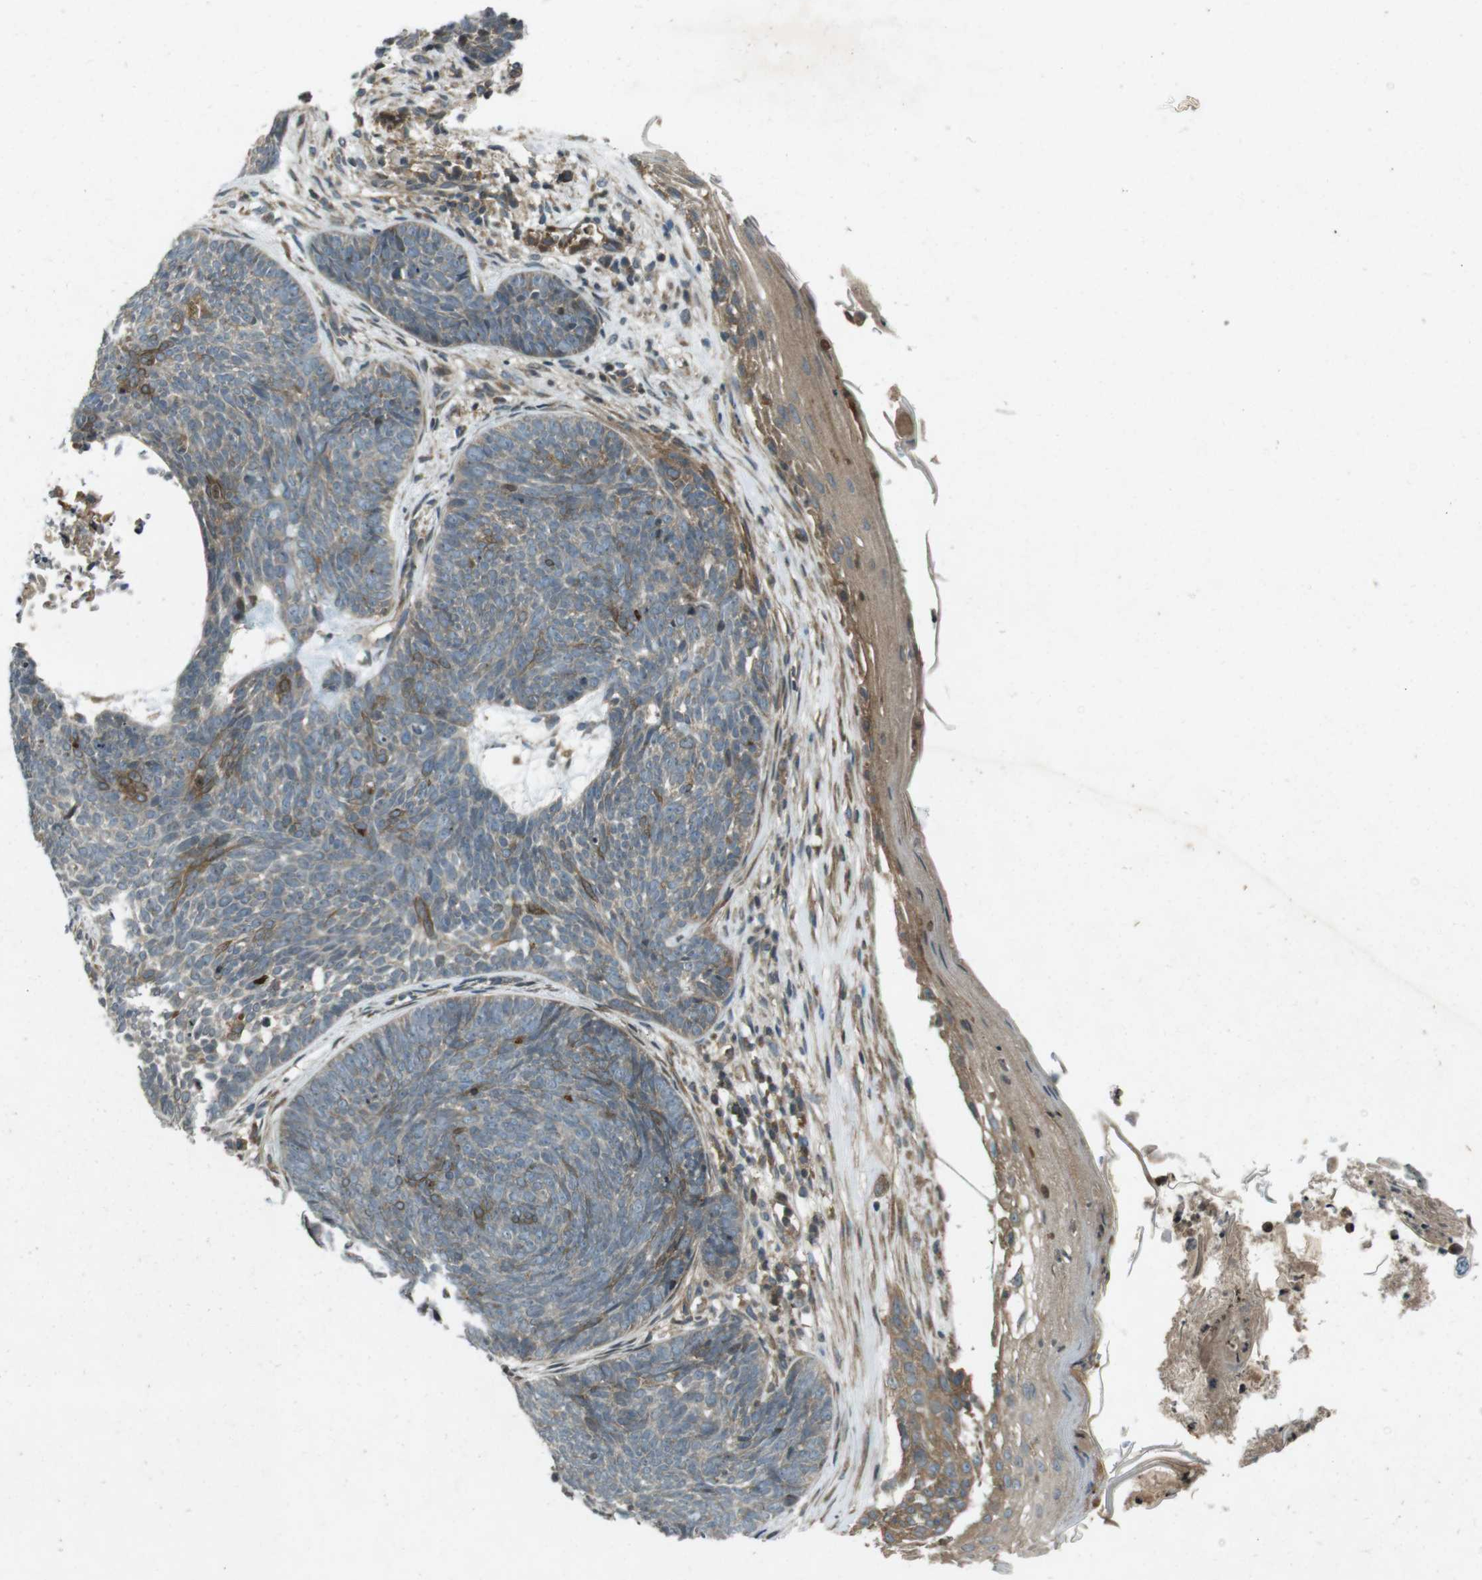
{"staining": {"intensity": "moderate", "quantity": "<25%", "location": "cytoplasmic/membranous"}, "tissue": "skin cancer", "cell_type": "Tumor cells", "image_type": "cancer", "snomed": [{"axis": "morphology", "description": "Basal cell carcinoma"}, {"axis": "topography", "description": "Skin"}], "caption": "This is a histology image of IHC staining of basal cell carcinoma (skin), which shows moderate positivity in the cytoplasmic/membranous of tumor cells.", "gene": "ZYX", "patient": {"sex": "female", "age": 70}}